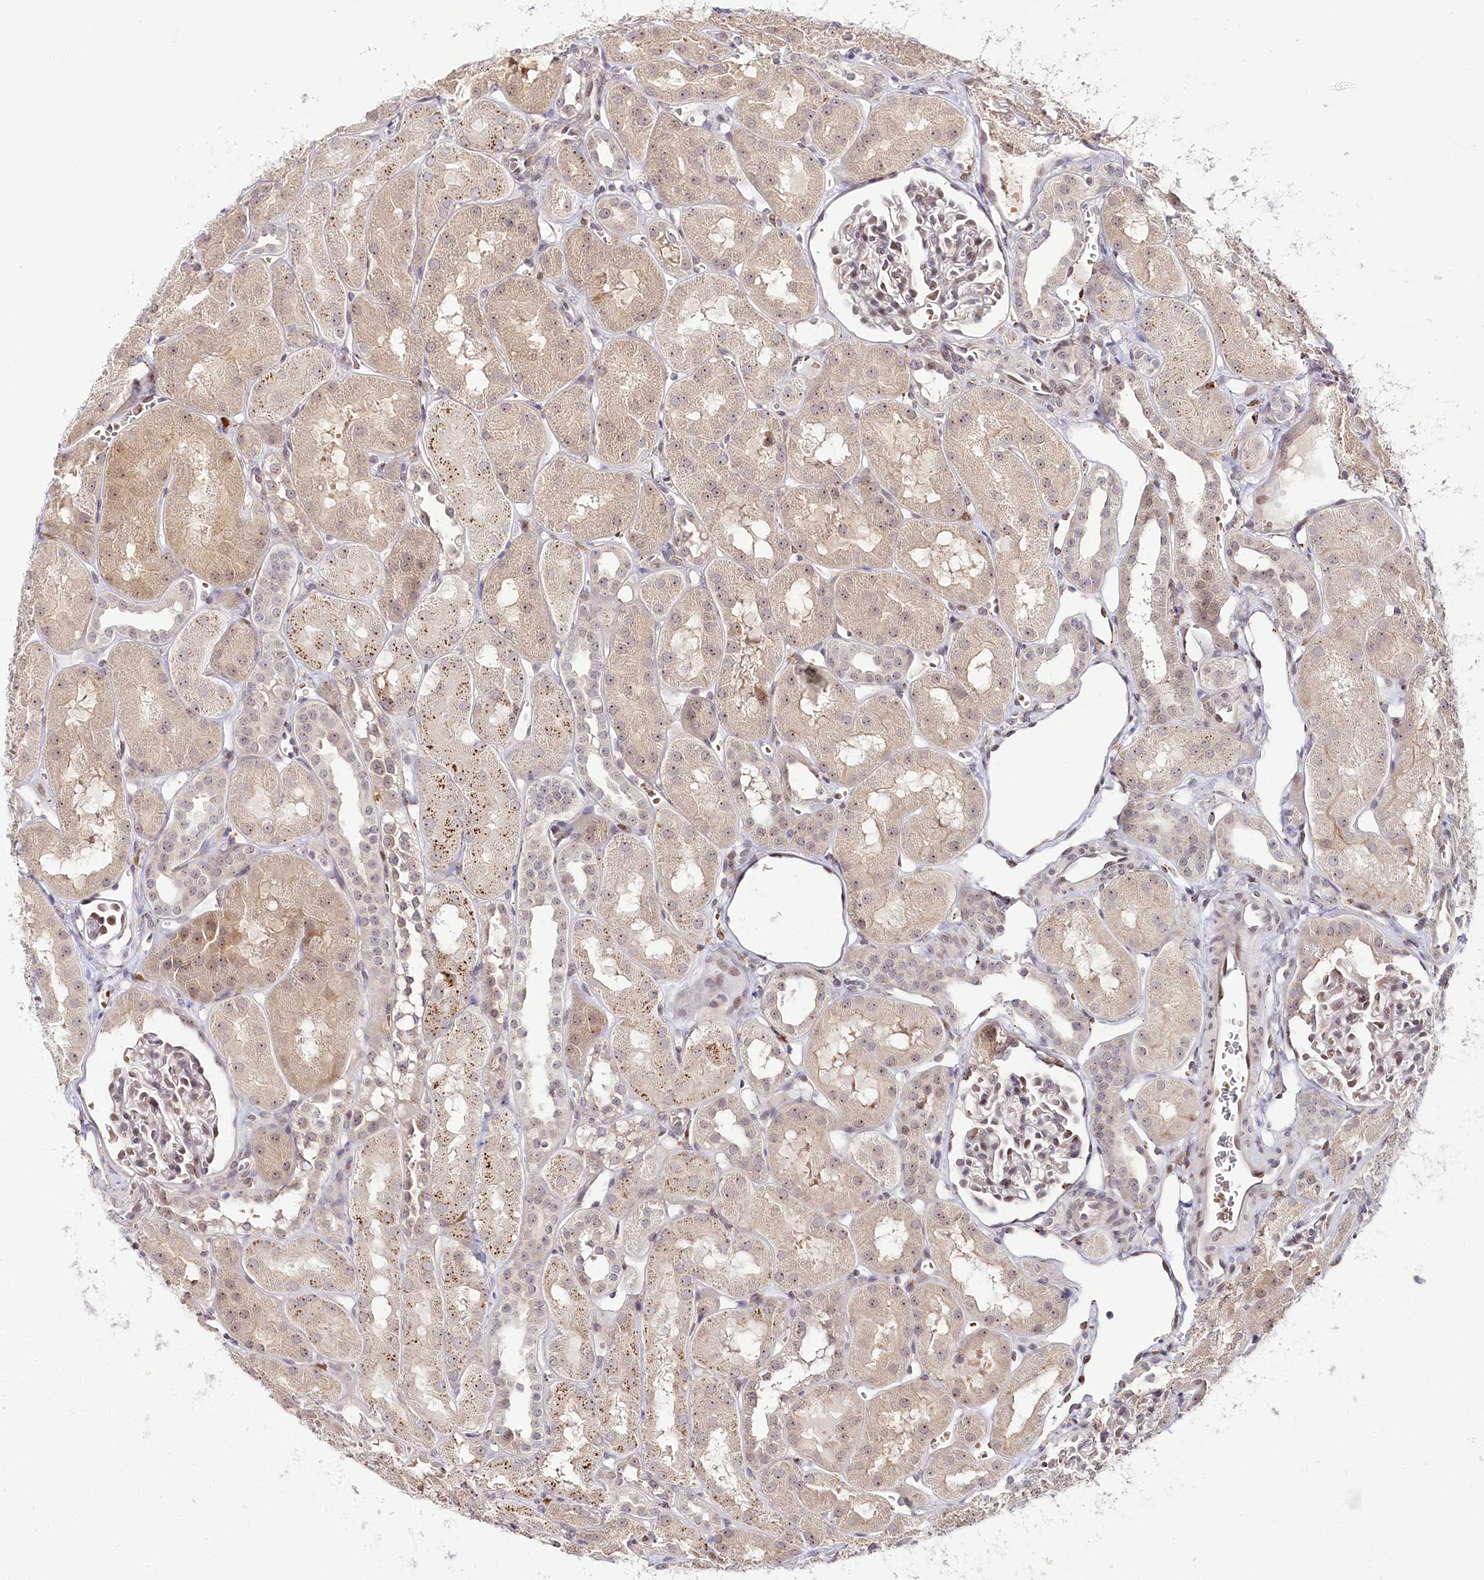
{"staining": {"intensity": "weak", "quantity": "25%-75%", "location": "nuclear"}, "tissue": "kidney", "cell_type": "Cells in glomeruli", "image_type": "normal", "snomed": [{"axis": "morphology", "description": "Normal tissue, NOS"}, {"axis": "topography", "description": "Kidney"}, {"axis": "topography", "description": "Urinary bladder"}], "caption": "Protein staining of normal kidney reveals weak nuclear expression in approximately 25%-75% of cells in glomeruli.", "gene": "WDR36", "patient": {"sex": "male", "age": 16}}